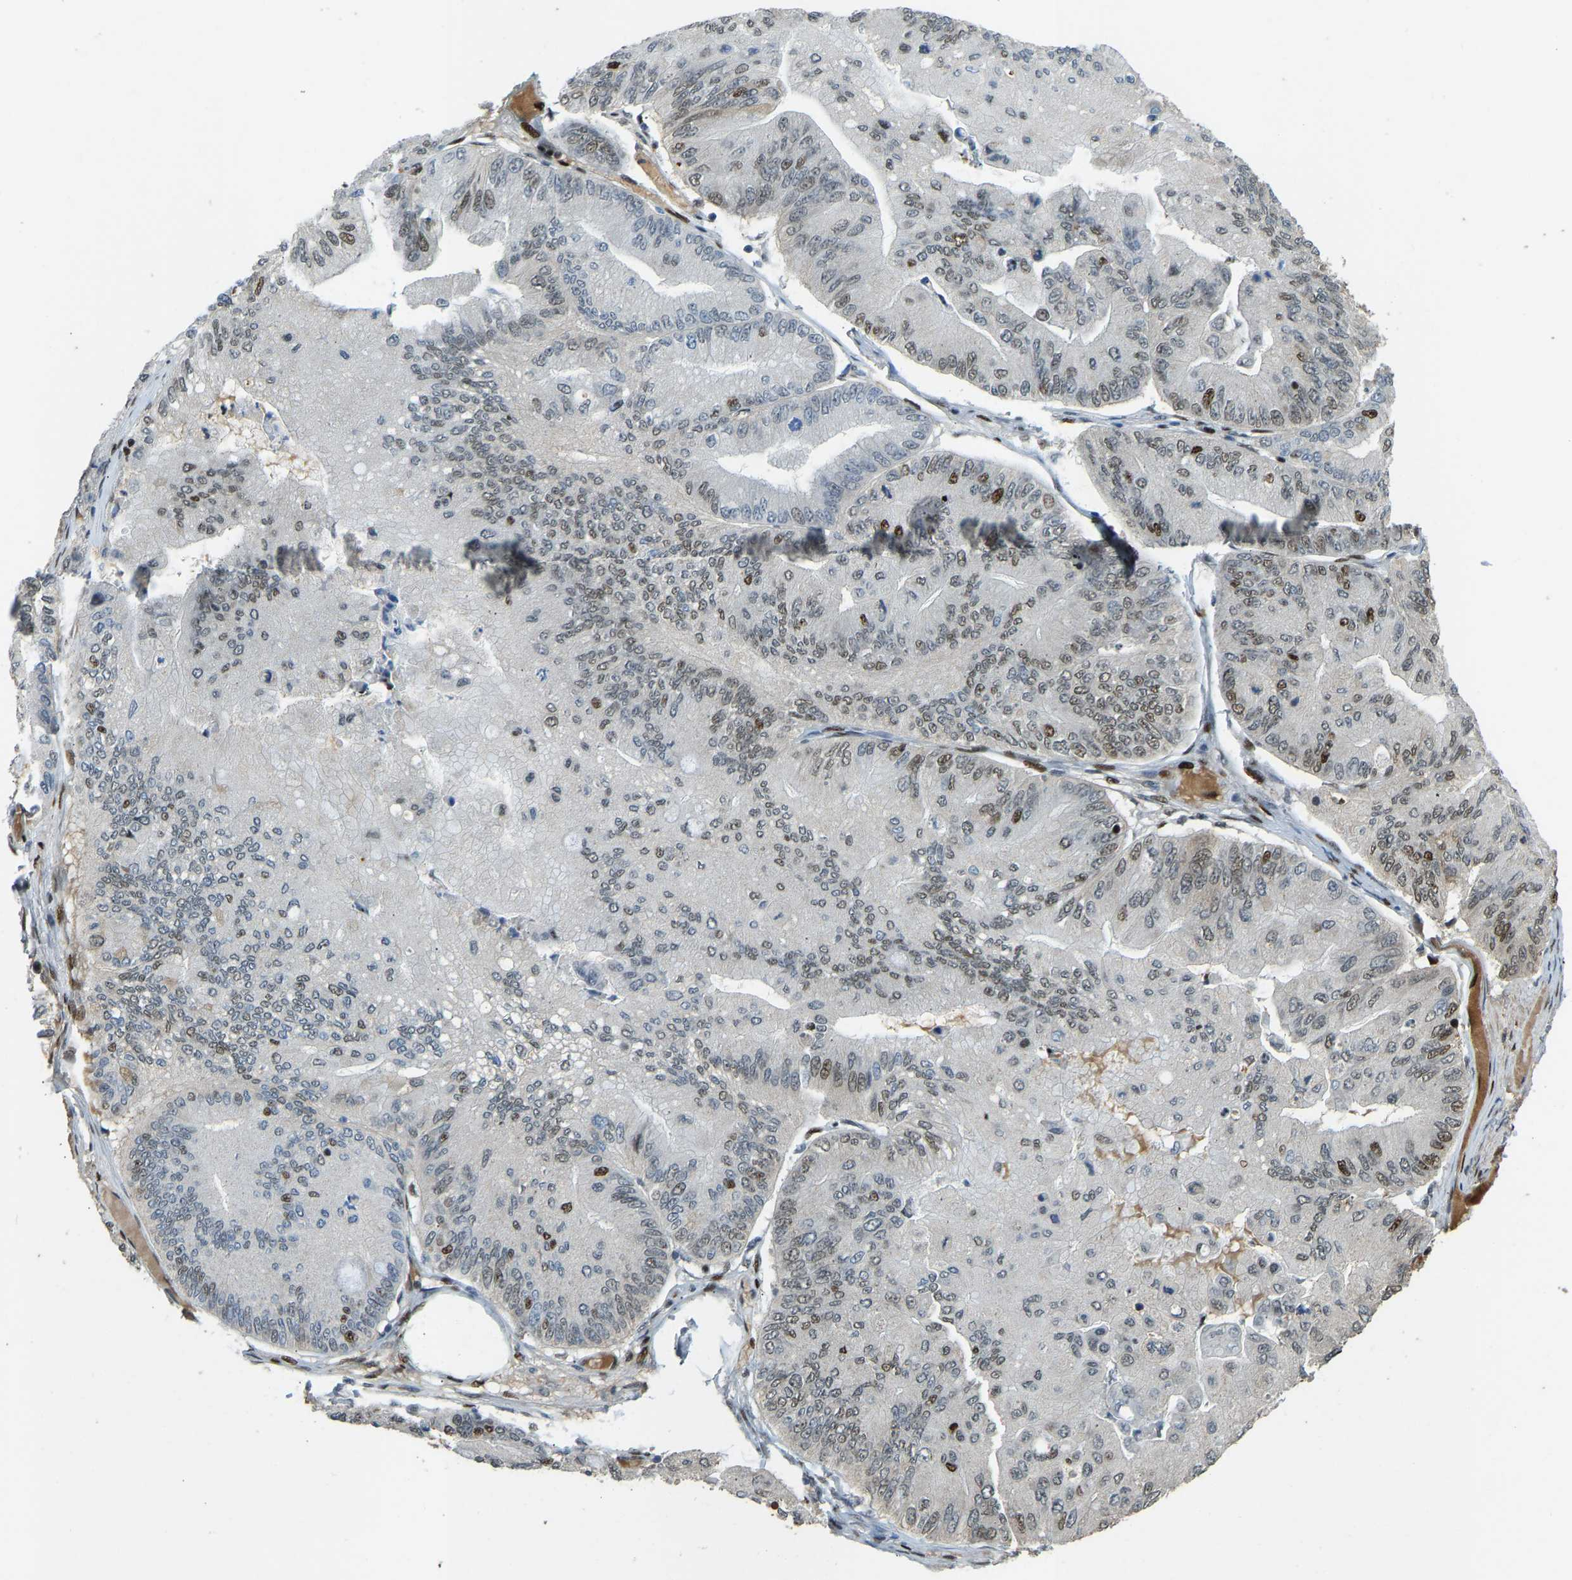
{"staining": {"intensity": "moderate", "quantity": "<25%", "location": "nuclear"}, "tissue": "ovarian cancer", "cell_type": "Tumor cells", "image_type": "cancer", "snomed": [{"axis": "morphology", "description": "Cystadenocarcinoma, mucinous, NOS"}, {"axis": "topography", "description": "Ovary"}], "caption": "Protein staining of ovarian mucinous cystadenocarcinoma tissue reveals moderate nuclear positivity in about <25% of tumor cells.", "gene": "FOXK1", "patient": {"sex": "female", "age": 61}}